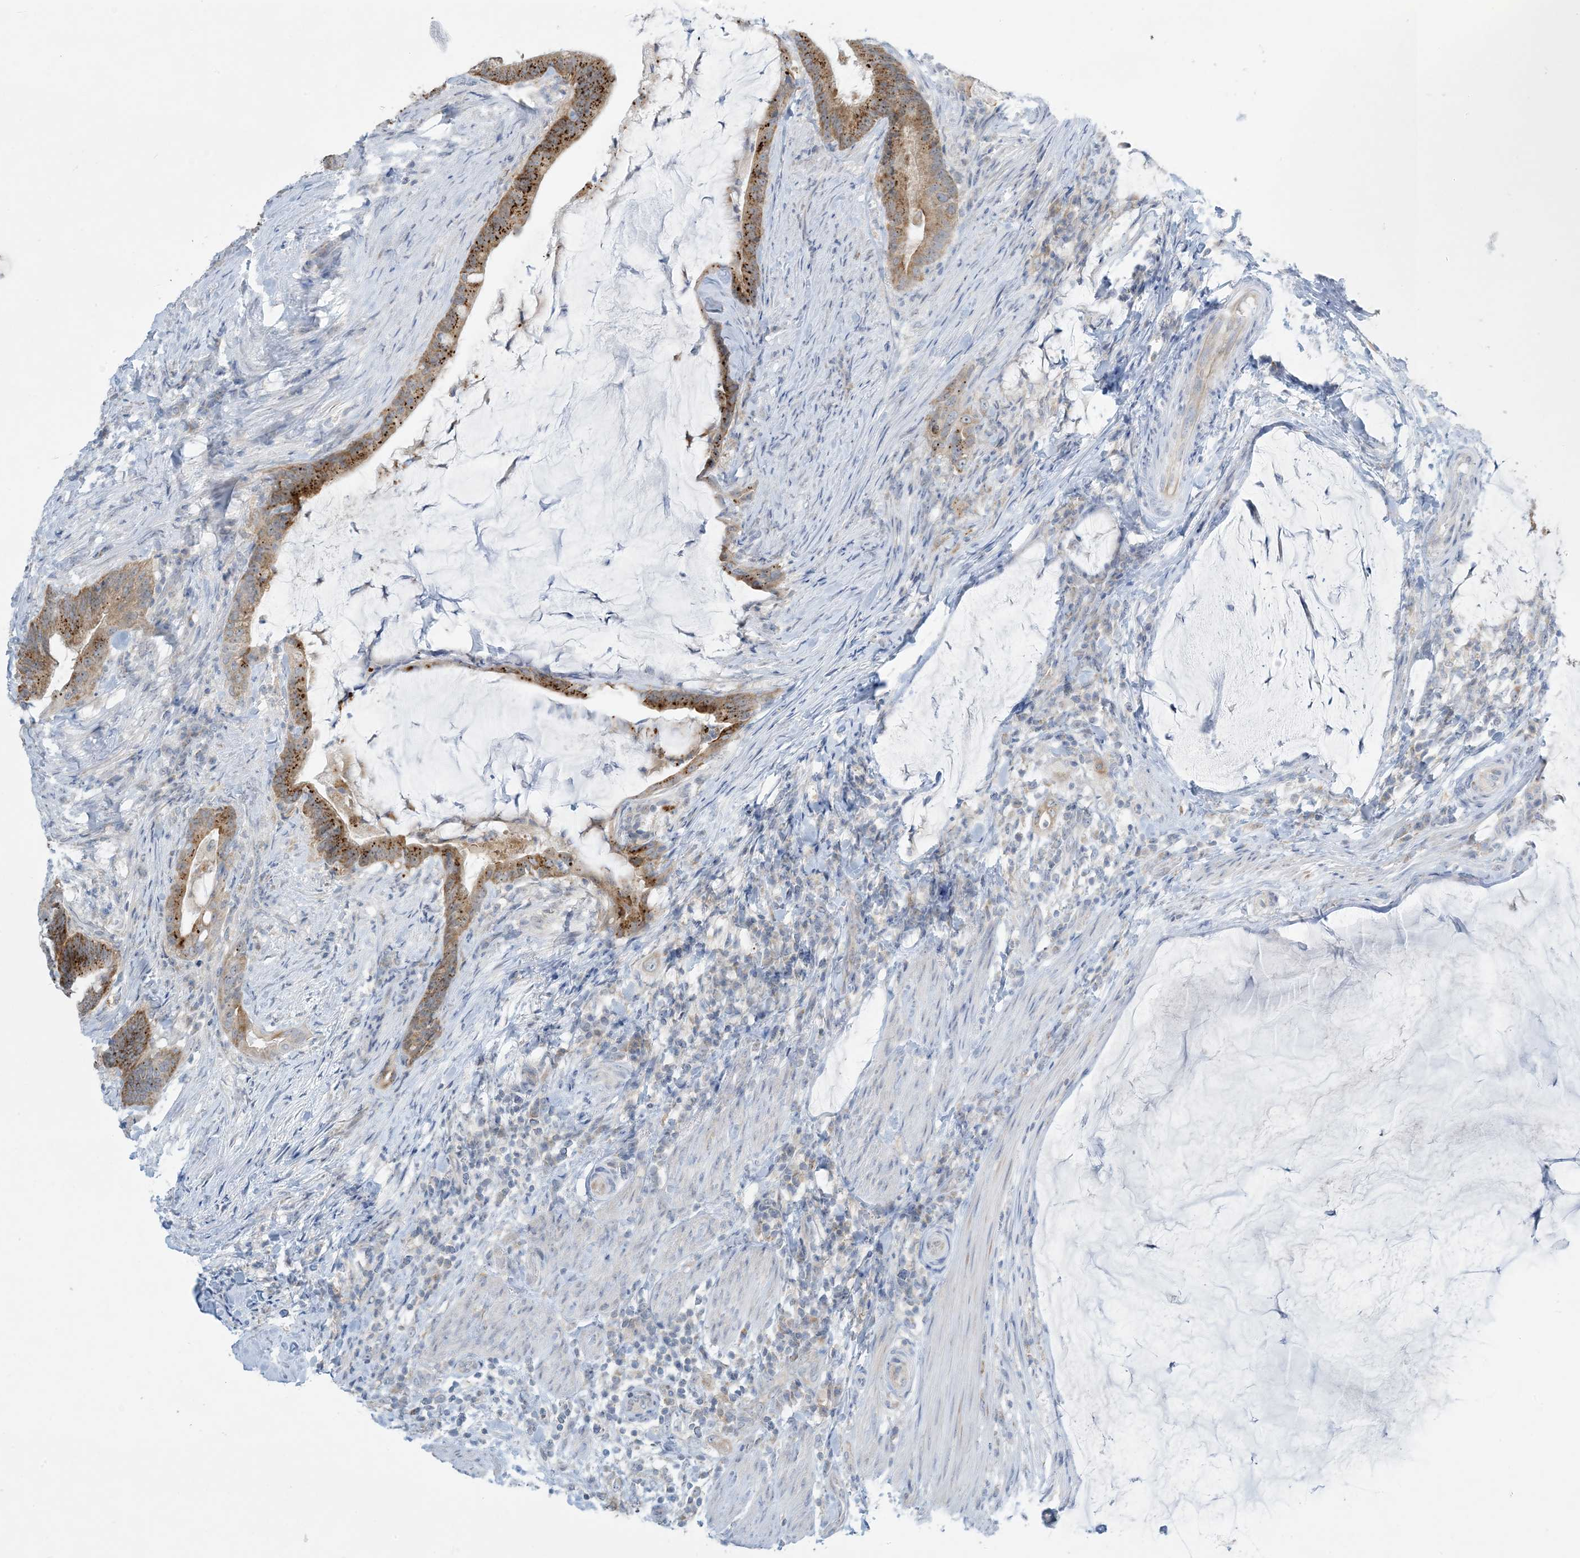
{"staining": {"intensity": "moderate", "quantity": ">75%", "location": "cytoplasmic/membranous"}, "tissue": "colorectal cancer", "cell_type": "Tumor cells", "image_type": "cancer", "snomed": [{"axis": "morphology", "description": "Adenocarcinoma, NOS"}, {"axis": "topography", "description": "Colon"}], "caption": "A micrograph of colorectal adenocarcinoma stained for a protein displays moderate cytoplasmic/membranous brown staining in tumor cells.", "gene": "MRPS18A", "patient": {"sex": "female", "age": 66}}